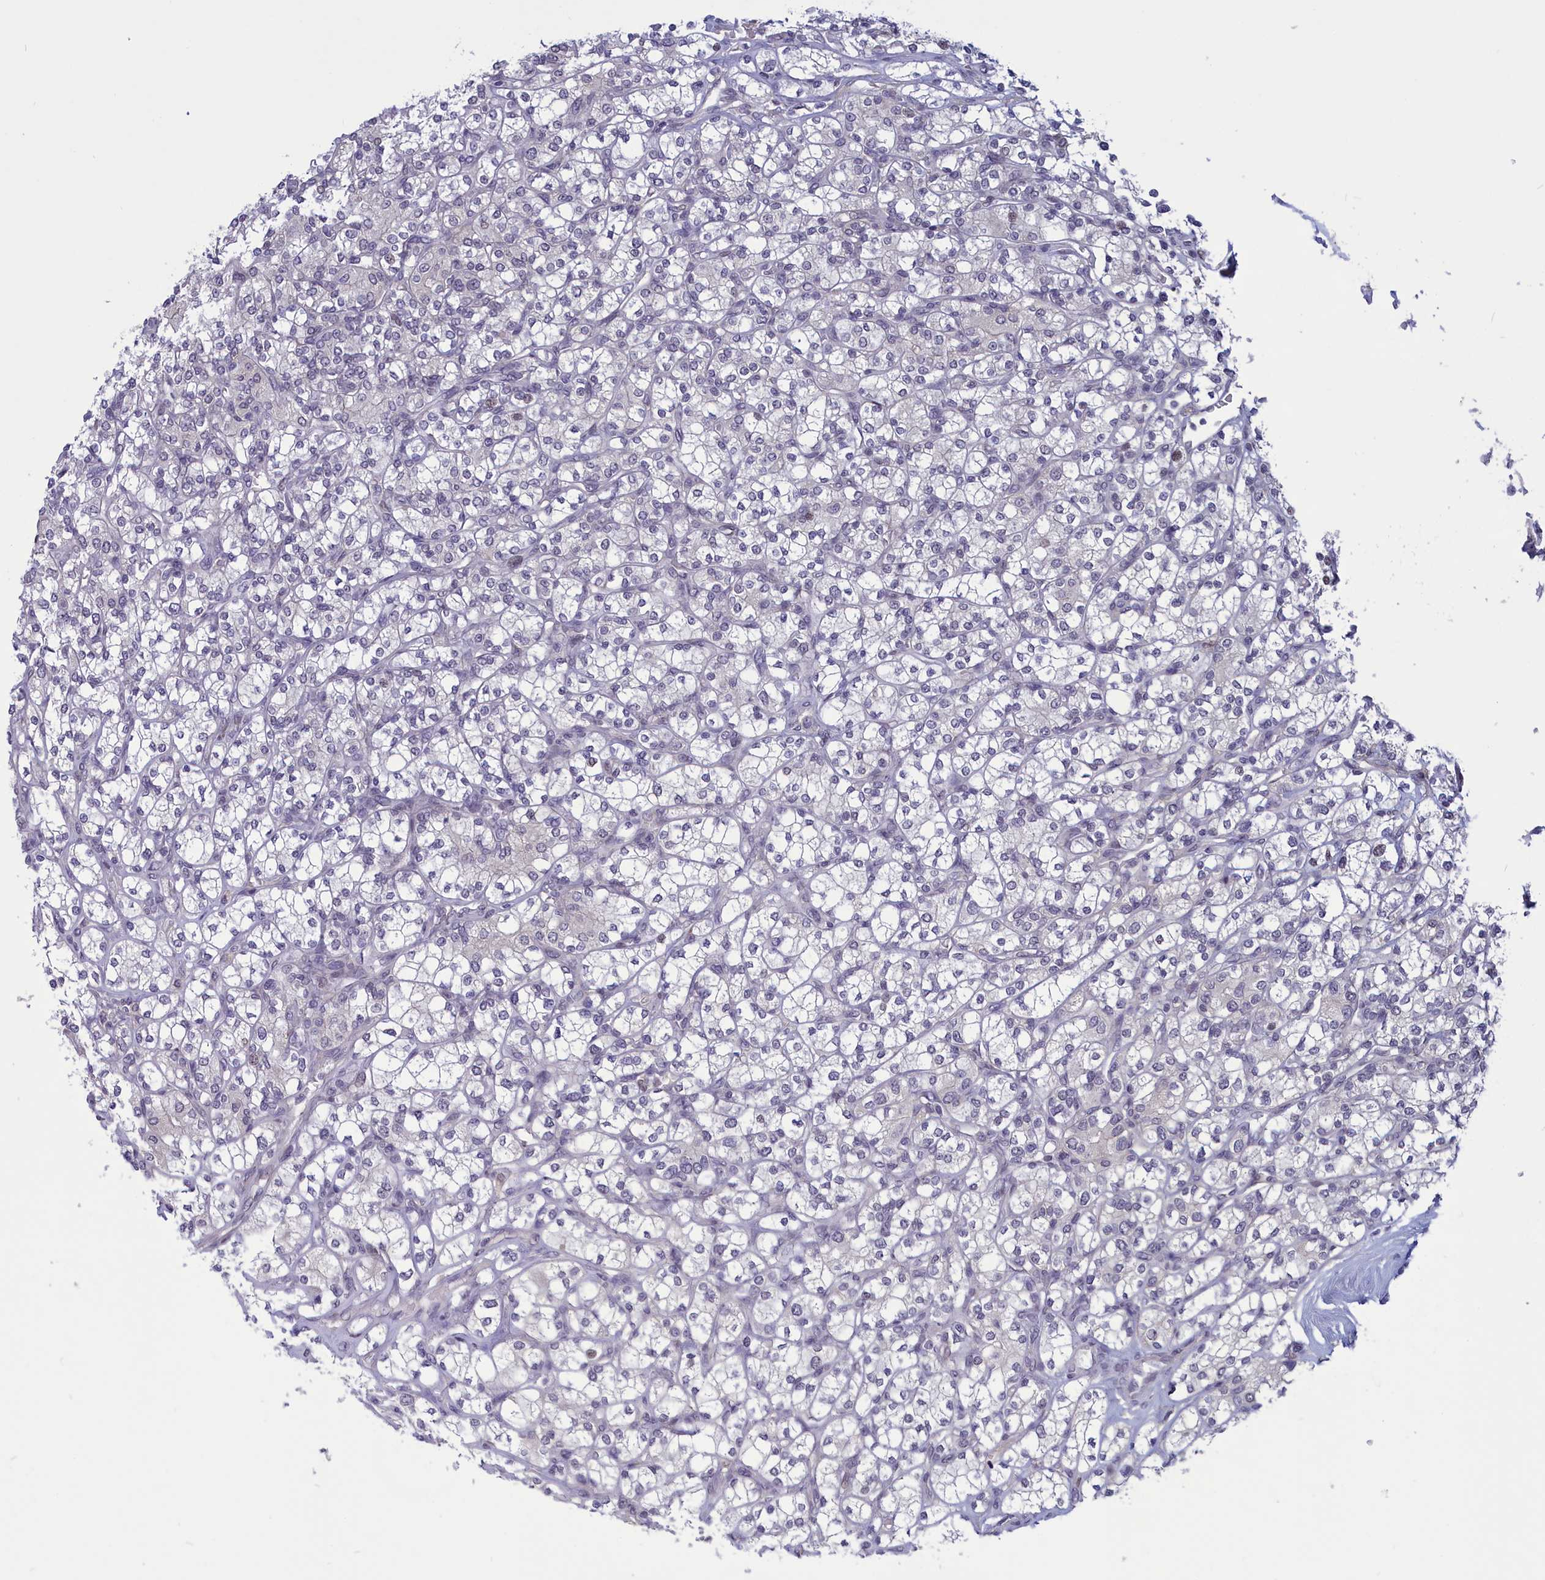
{"staining": {"intensity": "negative", "quantity": "none", "location": "none"}, "tissue": "renal cancer", "cell_type": "Tumor cells", "image_type": "cancer", "snomed": [{"axis": "morphology", "description": "Adenocarcinoma, NOS"}, {"axis": "topography", "description": "Kidney"}], "caption": "Image shows no protein positivity in tumor cells of renal cancer tissue. (Immunohistochemistry, brightfield microscopy, high magnification).", "gene": "CORO2A", "patient": {"sex": "male", "age": 77}}